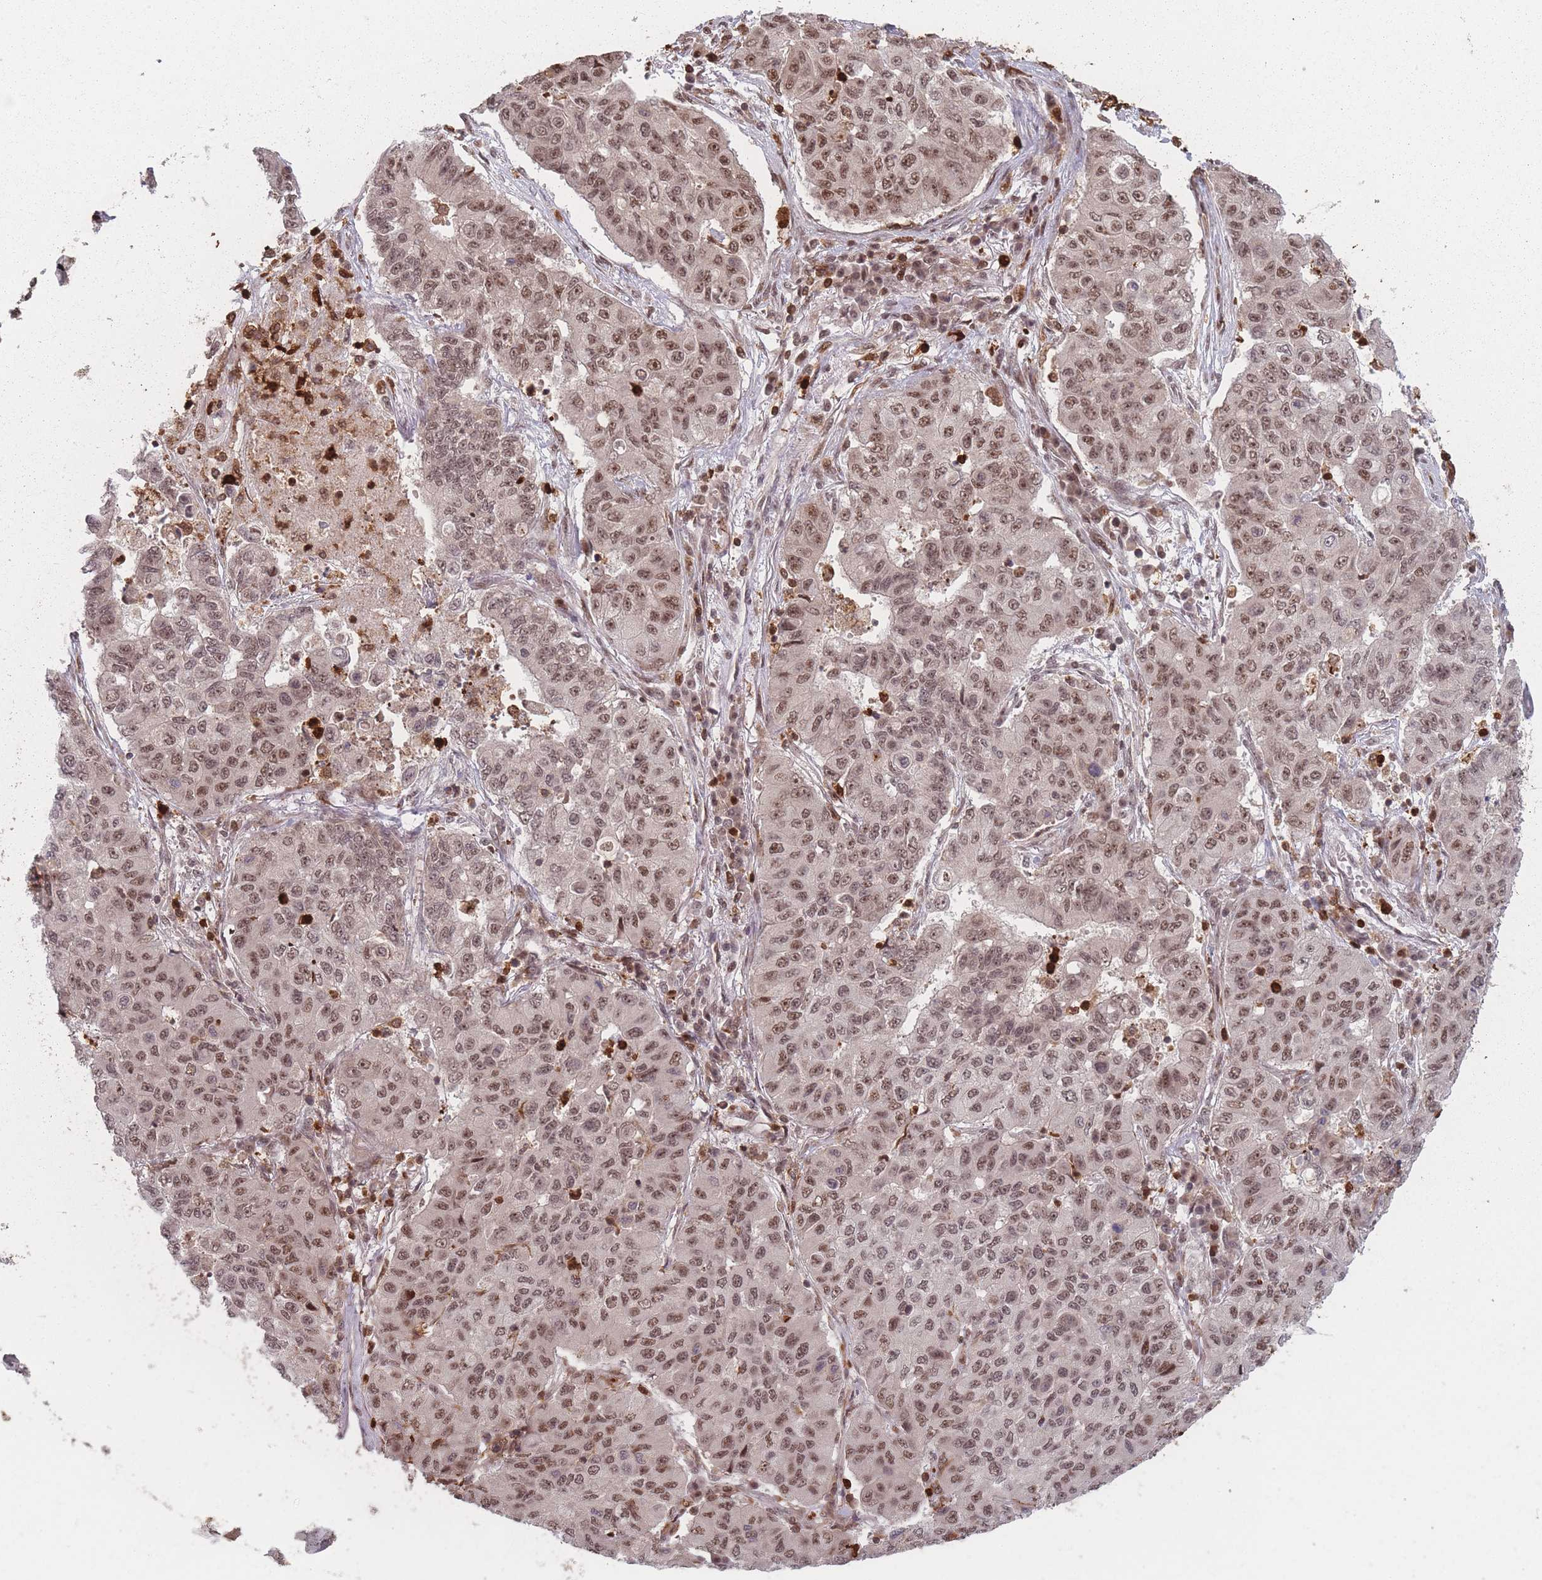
{"staining": {"intensity": "moderate", "quantity": ">75%", "location": "nuclear"}, "tissue": "lung cancer", "cell_type": "Tumor cells", "image_type": "cancer", "snomed": [{"axis": "morphology", "description": "Squamous cell carcinoma, NOS"}, {"axis": "topography", "description": "Lung"}], "caption": "DAB immunohistochemical staining of human lung cancer (squamous cell carcinoma) reveals moderate nuclear protein staining in about >75% of tumor cells.", "gene": "WDR55", "patient": {"sex": "male", "age": 74}}